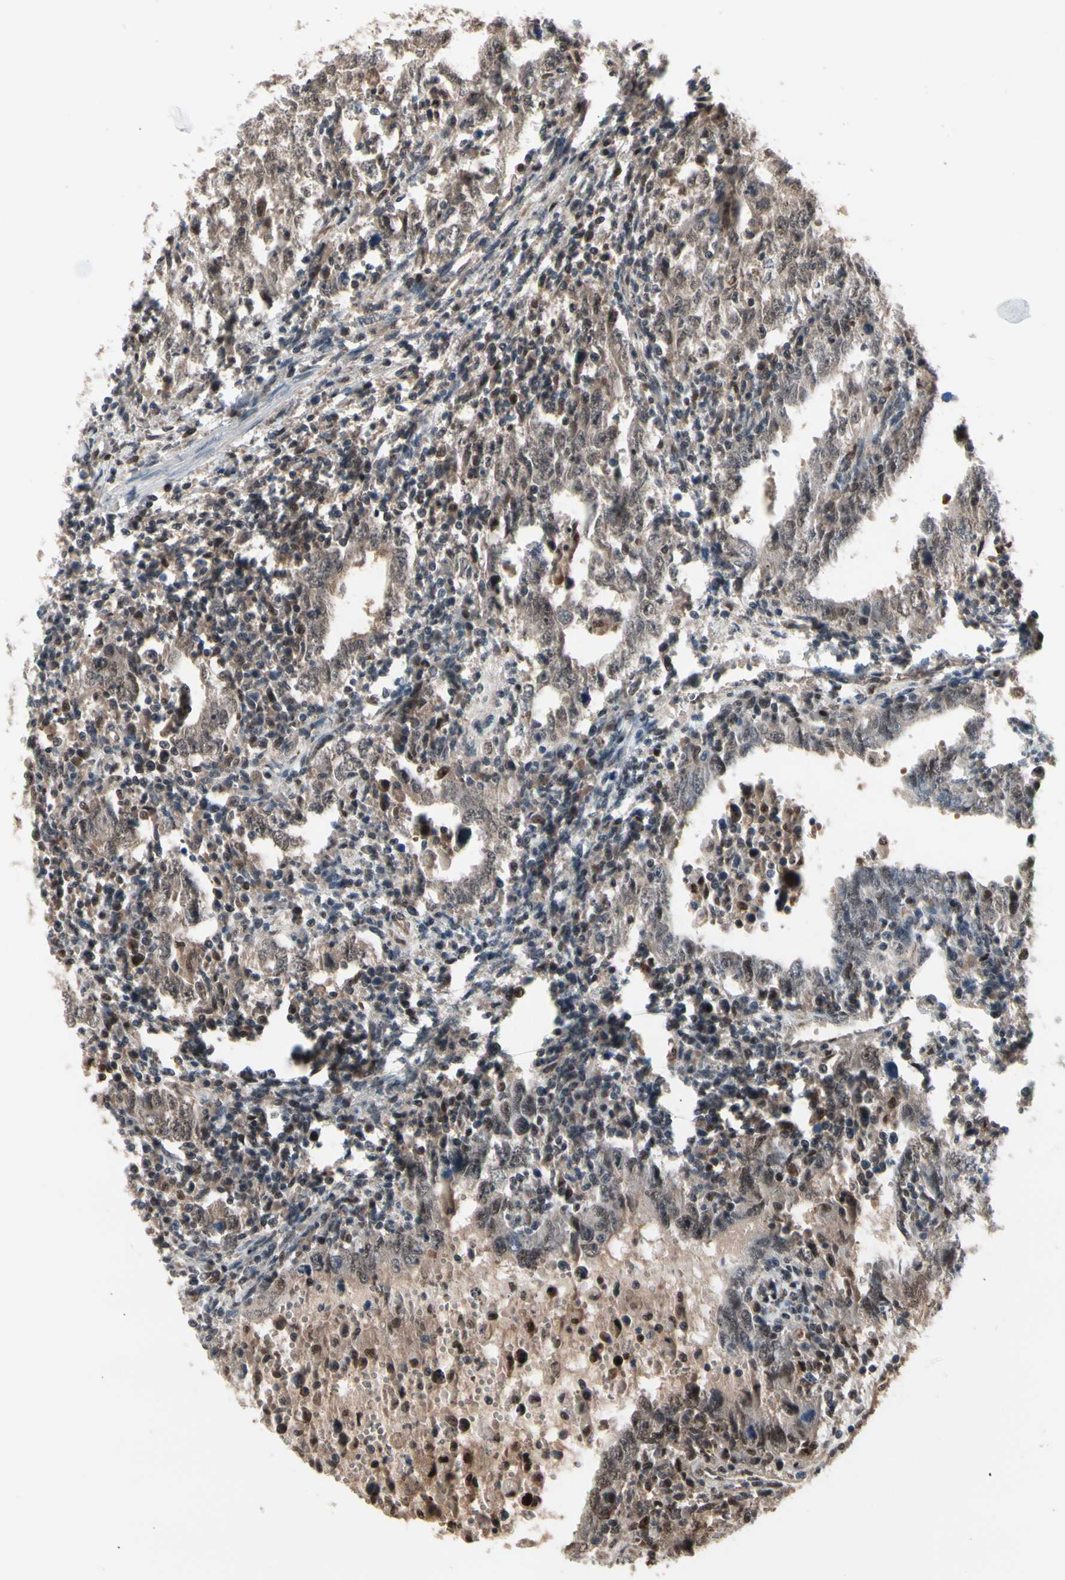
{"staining": {"intensity": "weak", "quantity": ">75%", "location": "cytoplasmic/membranous,nuclear"}, "tissue": "testis cancer", "cell_type": "Tumor cells", "image_type": "cancer", "snomed": [{"axis": "morphology", "description": "Carcinoma, Embryonal, NOS"}, {"axis": "topography", "description": "Testis"}], "caption": "Human testis cancer (embryonal carcinoma) stained with a protein marker reveals weak staining in tumor cells.", "gene": "PSMA2", "patient": {"sex": "male", "age": 26}}